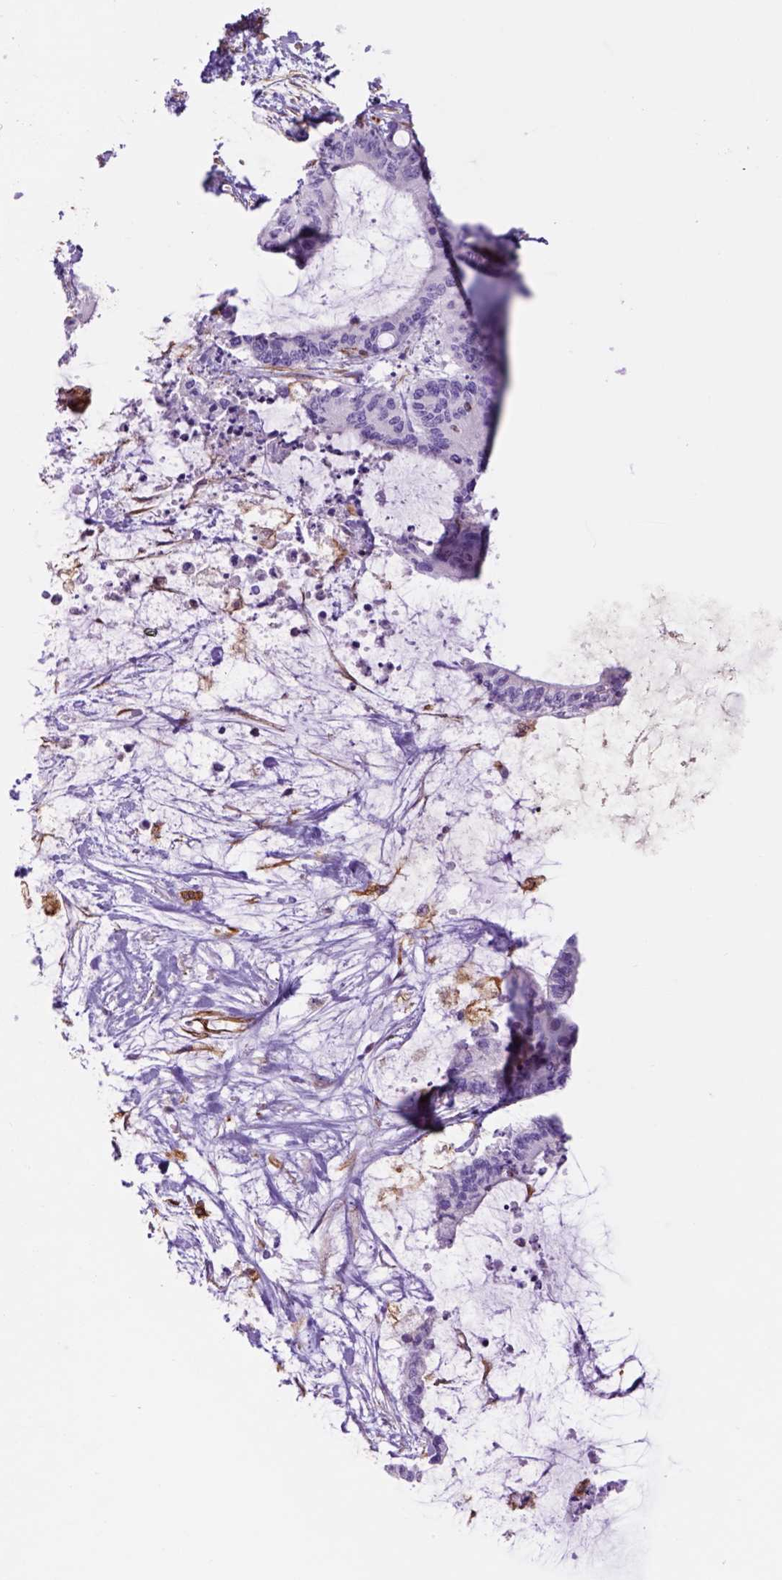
{"staining": {"intensity": "negative", "quantity": "none", "location": "none"}, "tissue": "liver cancer", "cell_type": "Tumor cells", "image_type": "cancer", "snomed": [{"axis": "morphology", "description": "Cholangiocarcinoma"}, {"axis": "topography", "description": "Liver"}], "caption": "An immunohistochemistry image of cholangiocarcinoma (liver) is shown. There is no staining in tumor cells of cholangiocarcinoma (liver).", "gene": "ZZZ3", "patient": {"sex": "female", "age": 73}}